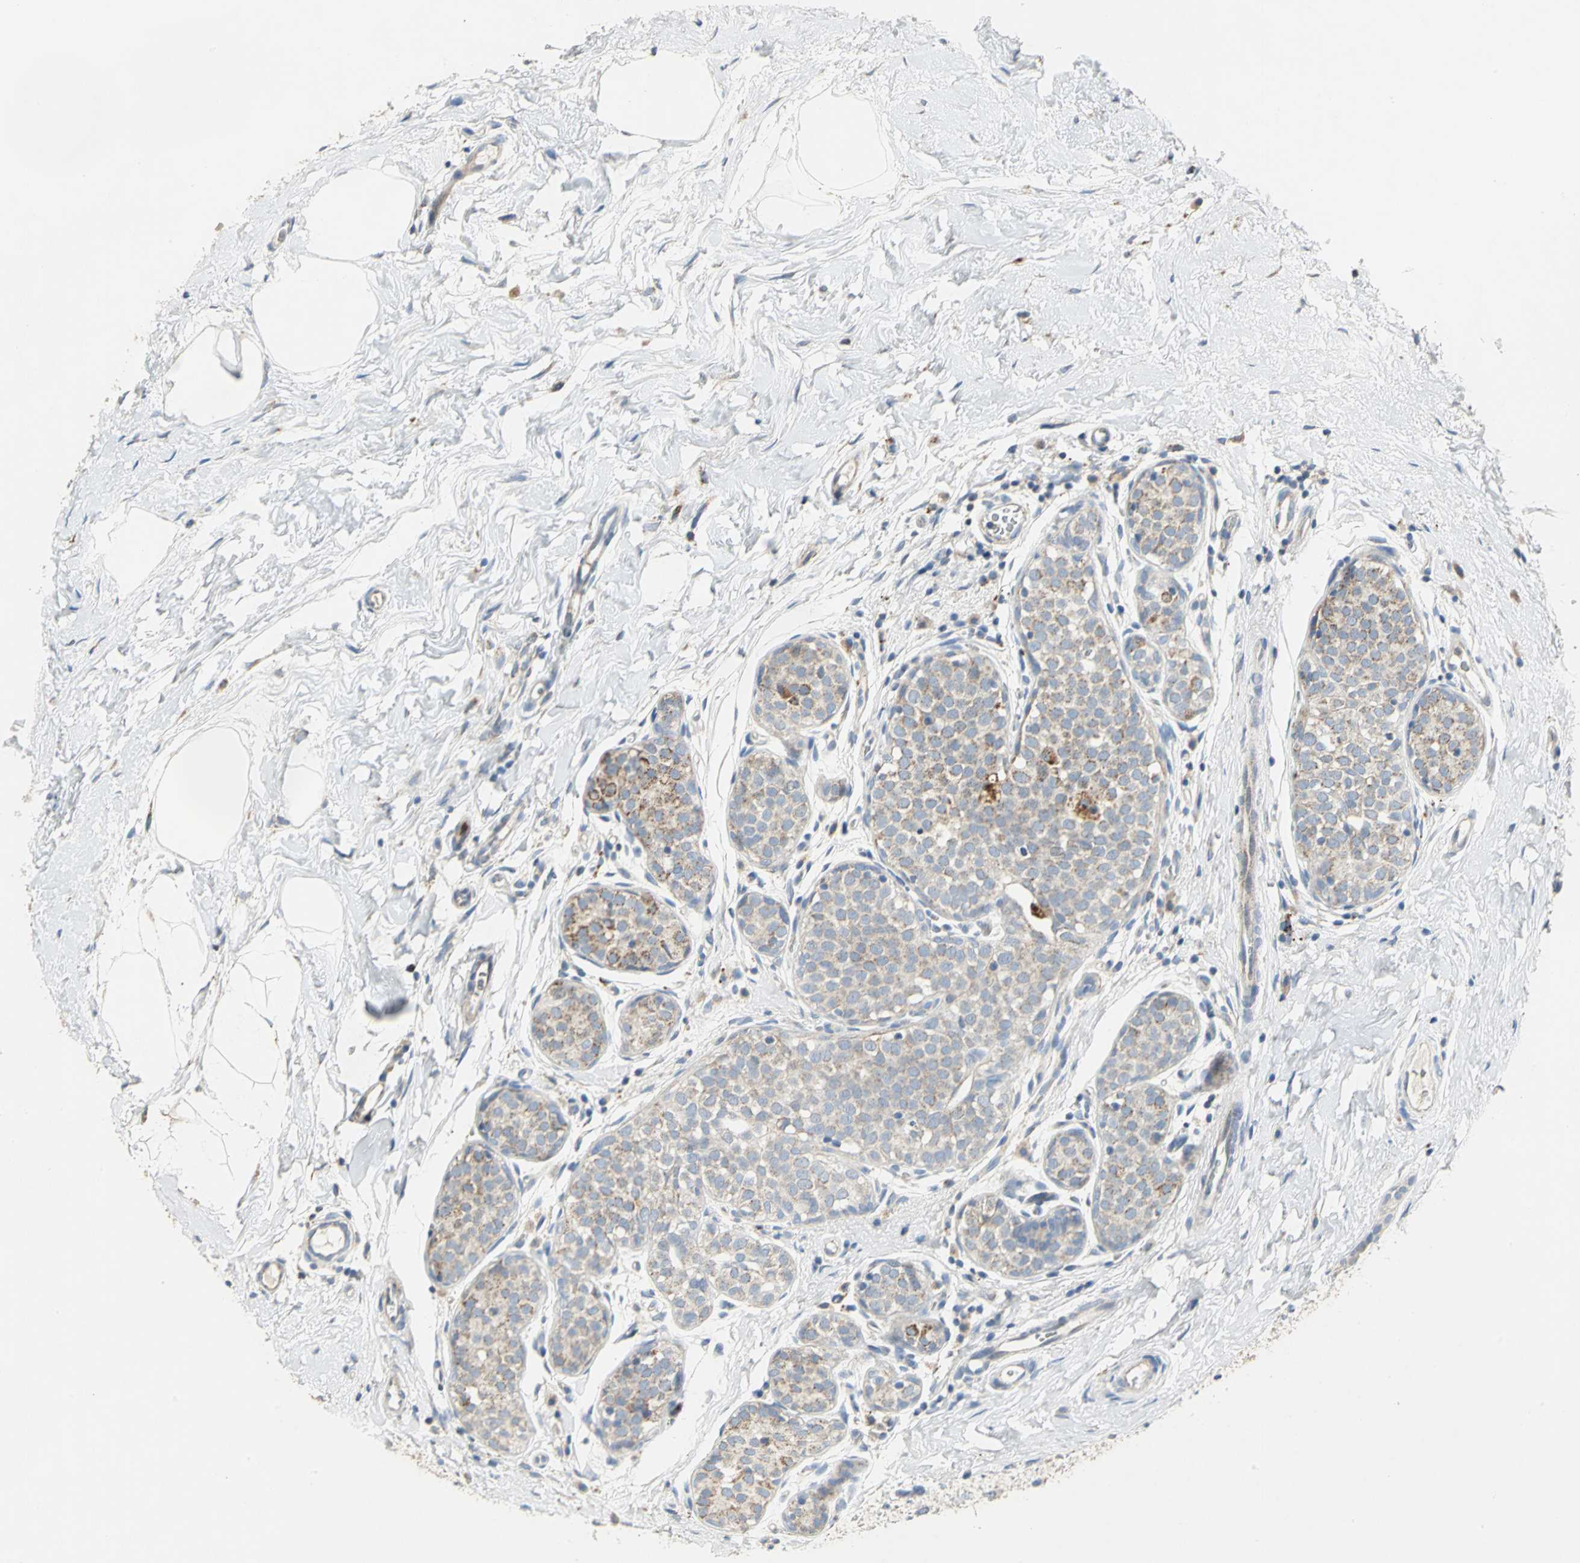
{"staining": {"intensity": "weak", "quantity": ">75%", "location": "cytoplasmic/membranous"}, "tissue": "breast cancer", "cell_type": "Tumor cells", "image_type": "cancer", "snomed": [{"axis": "morphology", "description": "Lobular carcinoma, in situ"}, {"axis": "morphology", "description": "Lobular carcinoma"}, {"axis": "topography", "description": "Breast"}], "caption": "Immunohistochemistry (DAB (3,3'-diaminobenzidine)) staining of breast lobular carcinoma in situ shows weak cytoplasmic/membranous protein expression in about >75% of tumor cells.", "gene": "SPPL2B", "patient": {"sex": "female", "age": 41}}